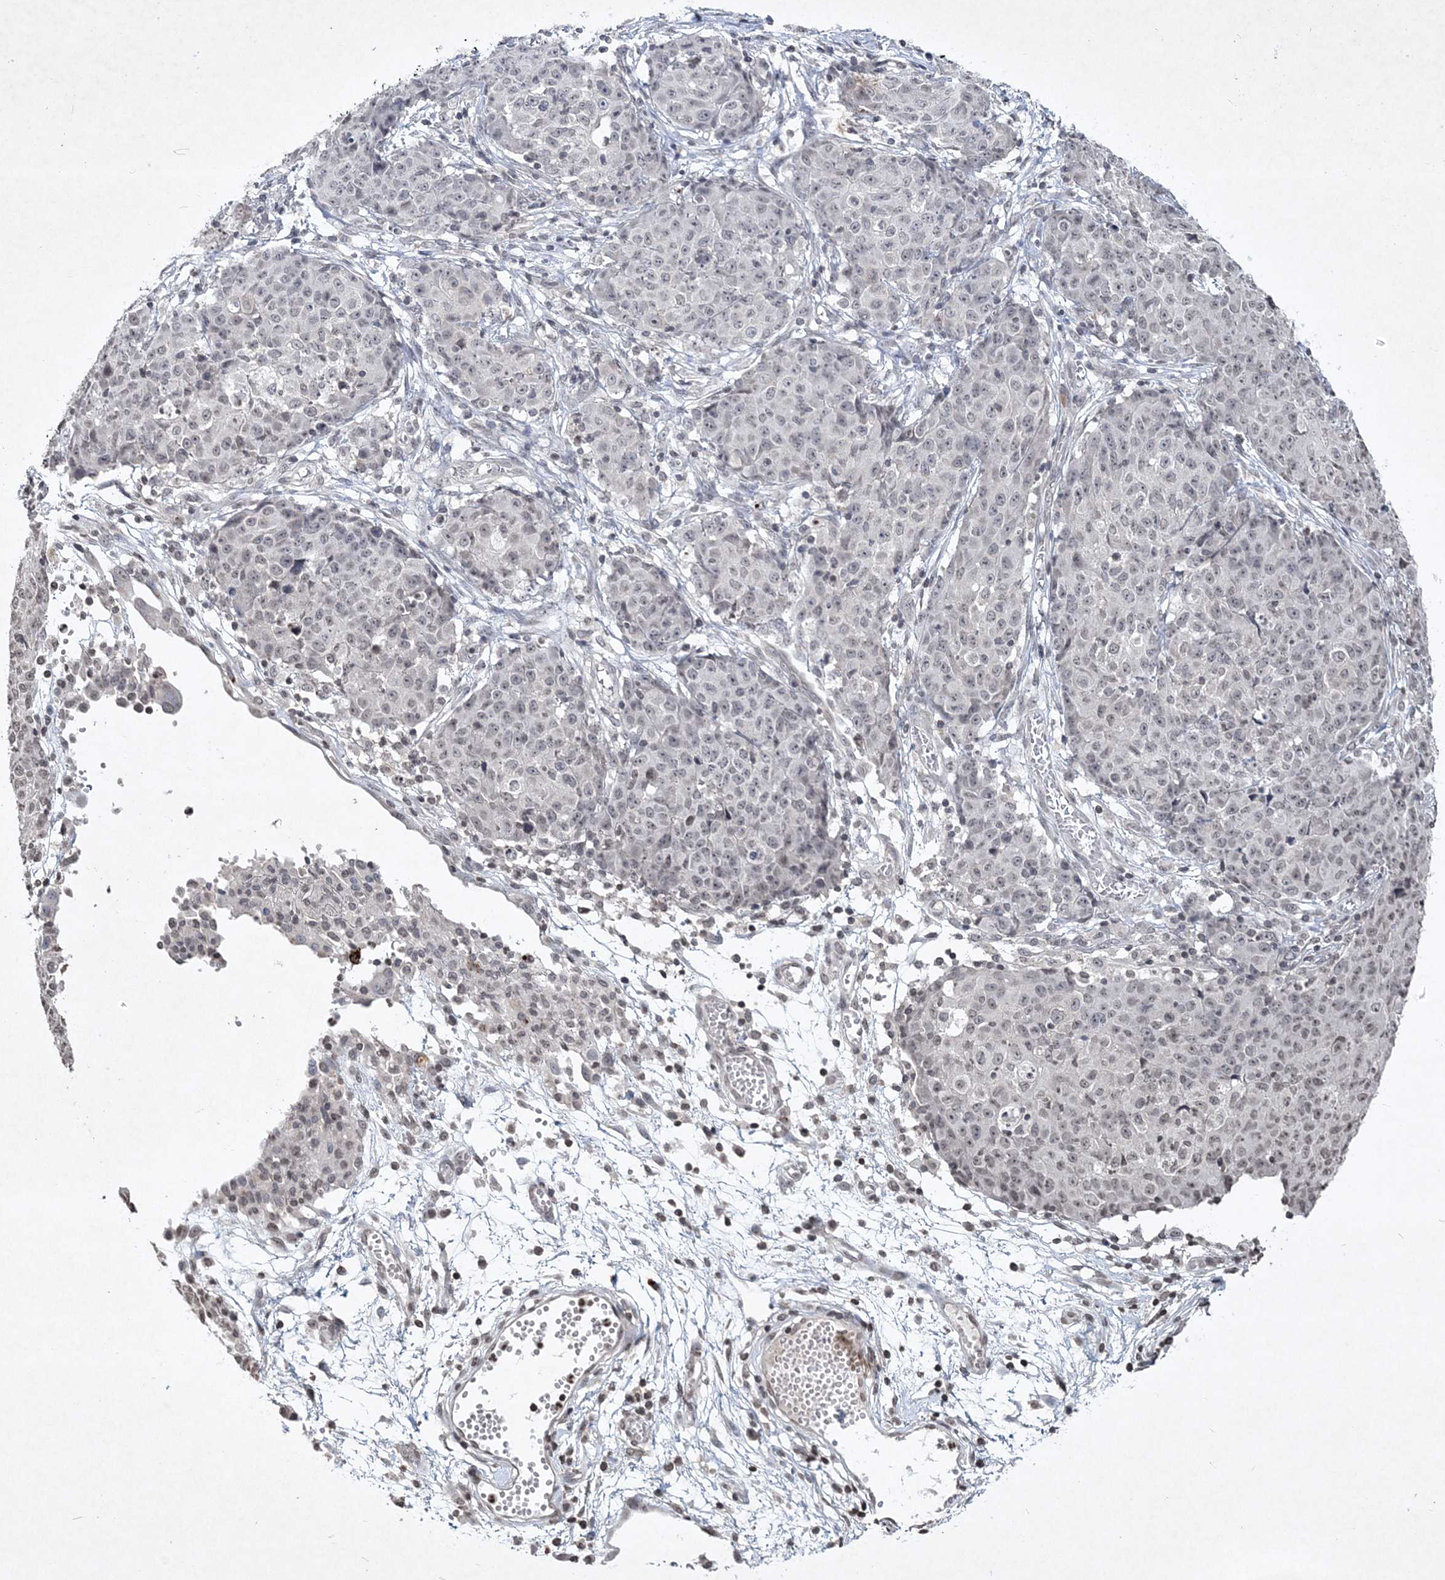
{"staining": {"intensity": "weak", "quantity": "25%-75%", "location": "nuclear"}, "tissue": "ovarian cancer", "cell_type": "Tumor cells", "image_type": "cancer", "snomed": [{"axis": "morphology", "description": "Carcinoma, endometroid"}, {"axis": "topography", "description": "Ovary"}], "caption": "There is low levels of weak nuclear expression in tumor cells of endometroid carcinoma (ovarian), as demonstrated by immunohistochemical staining (brown color).", "gene": "SOWAHB", "patient": {"sex": "female", "age": 42}}